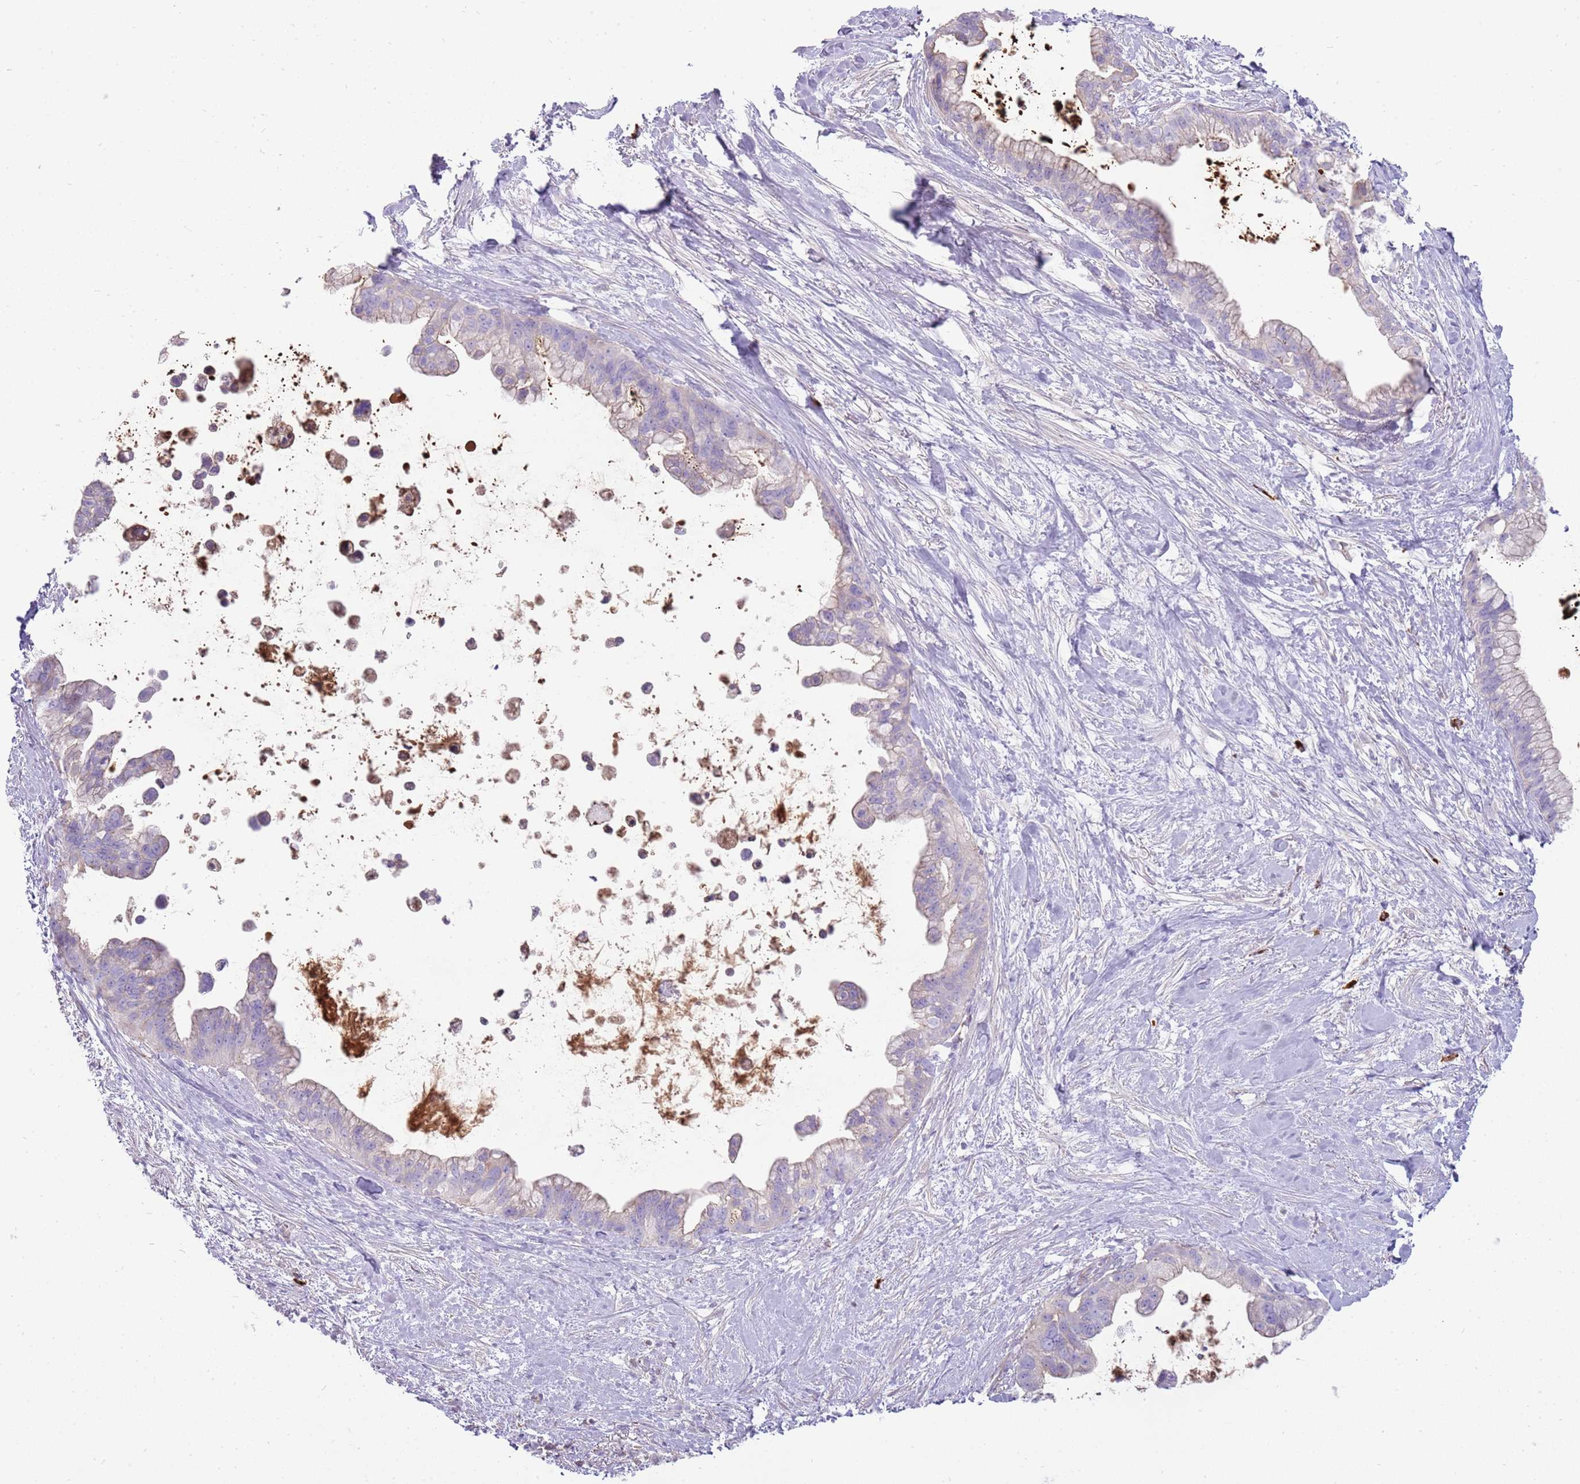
{"staining": {"intensity": "negative", "quantity": "none", "location": "none"}, "tissue": "pancreatic cancer", "cell_type": "Tumor cells", "image_type": "cancer", "snomed": [{"axis": "morphology", "description": "Adenocarcinoma, NOS"}, {"axis": "topography", "description": "Pancreas"}], "caption": "Immunohistochemistry histopathology image of pancreatic cancer (adenocarcinoma) stained for a protein (brown), which reveals no staining in tumor cells.", "gene": "MCUB", "patient": {"sex": "female", "age": 83}}